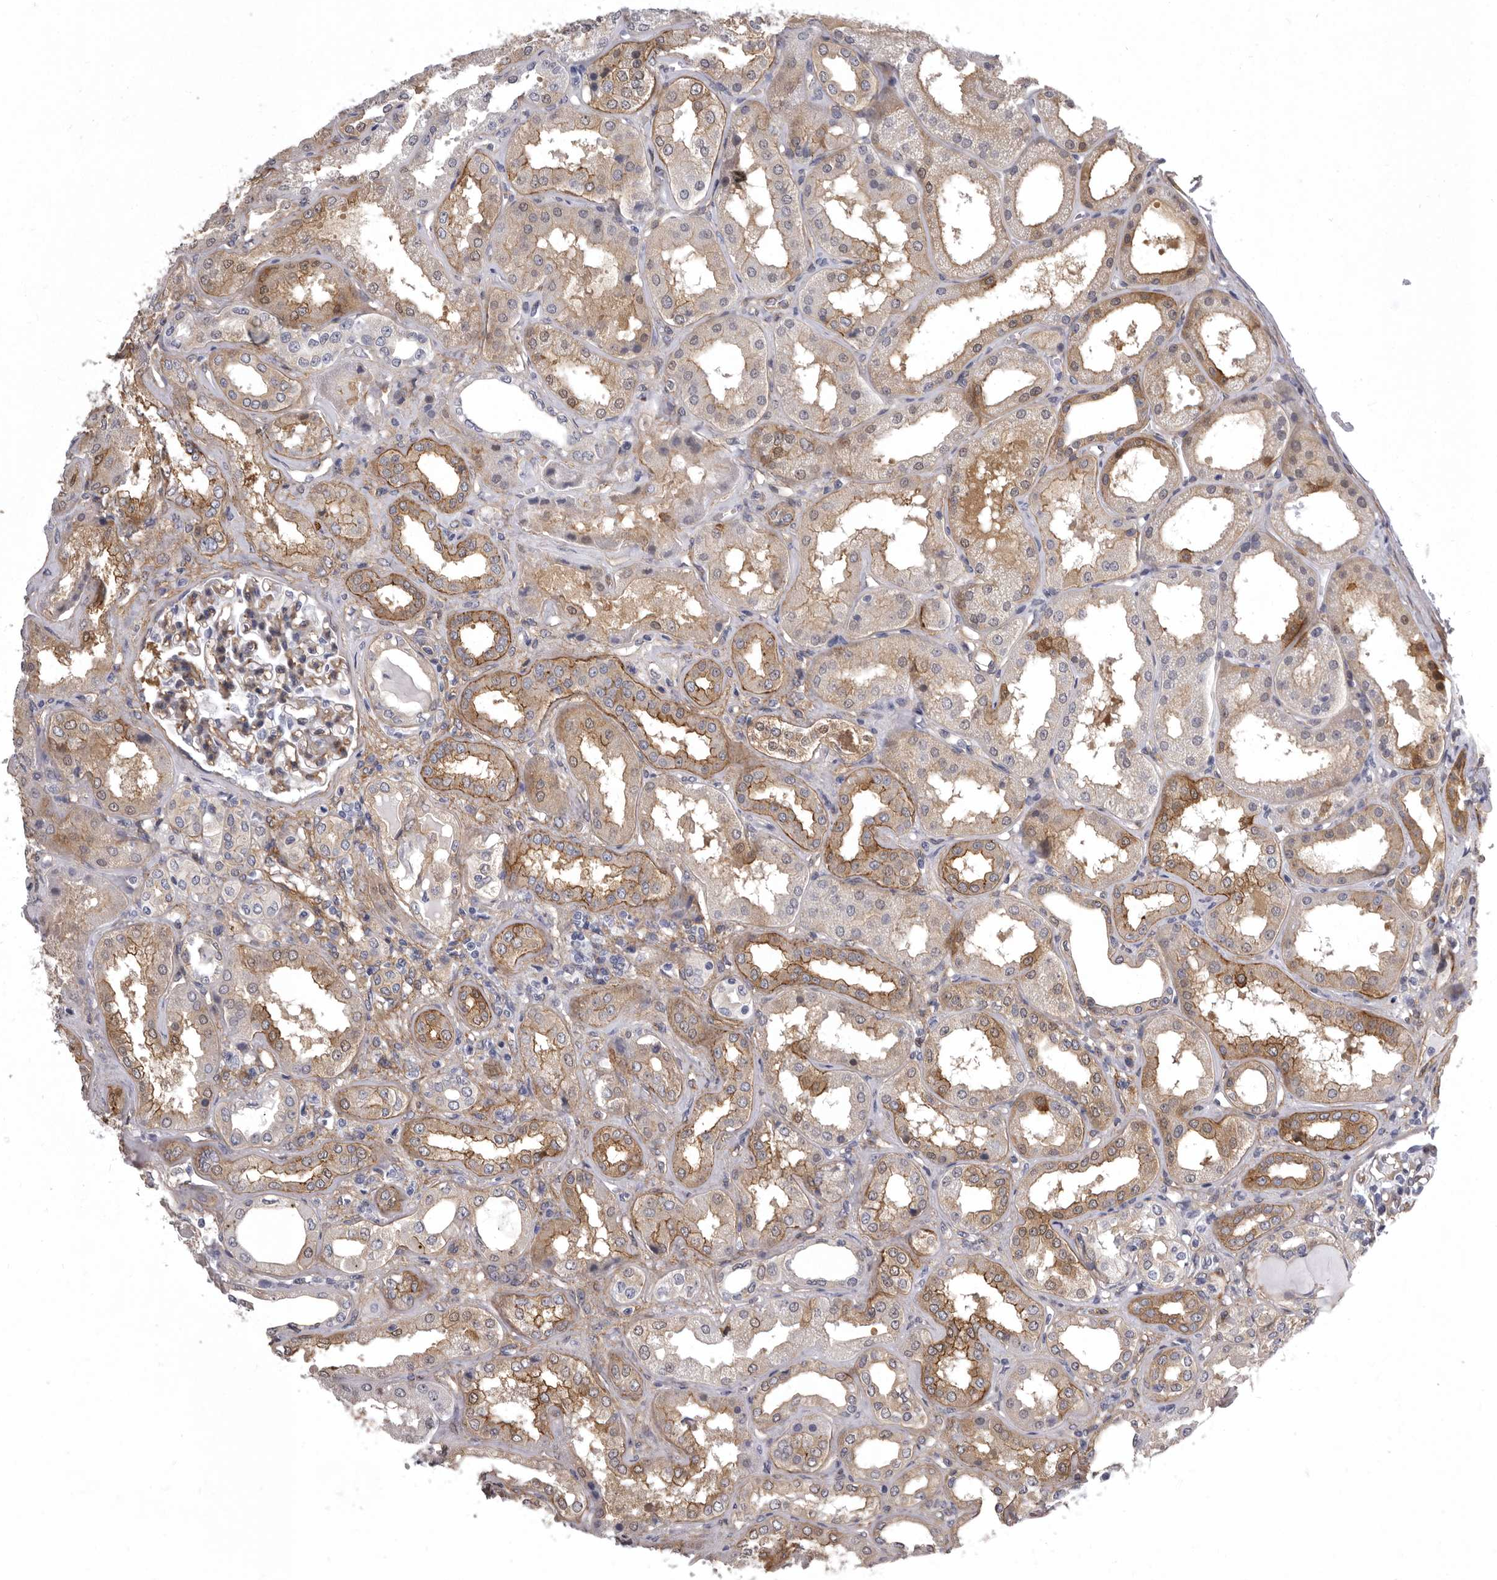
{"staining": {"intensity": "moderate", "quantity": "25%-75%", "location": "cytoplasmic/membranous"}, "tissue": "kidney", "cell_type": "Cells in glomeruli", "image_type": "normal", "snomed": [{"axis": "morphology", "description": "Normal tissue, NOS"}, {"axis": "topography", "description": "Kidney"}], "caption": "Moderate cytoplasmic/membranous staining for a protein is identified in about 25%-75% of cells in glomeruli of normal kidney using IHC.", "gene": "ENAH", "patient": {"sex": "female", "age": 56}}